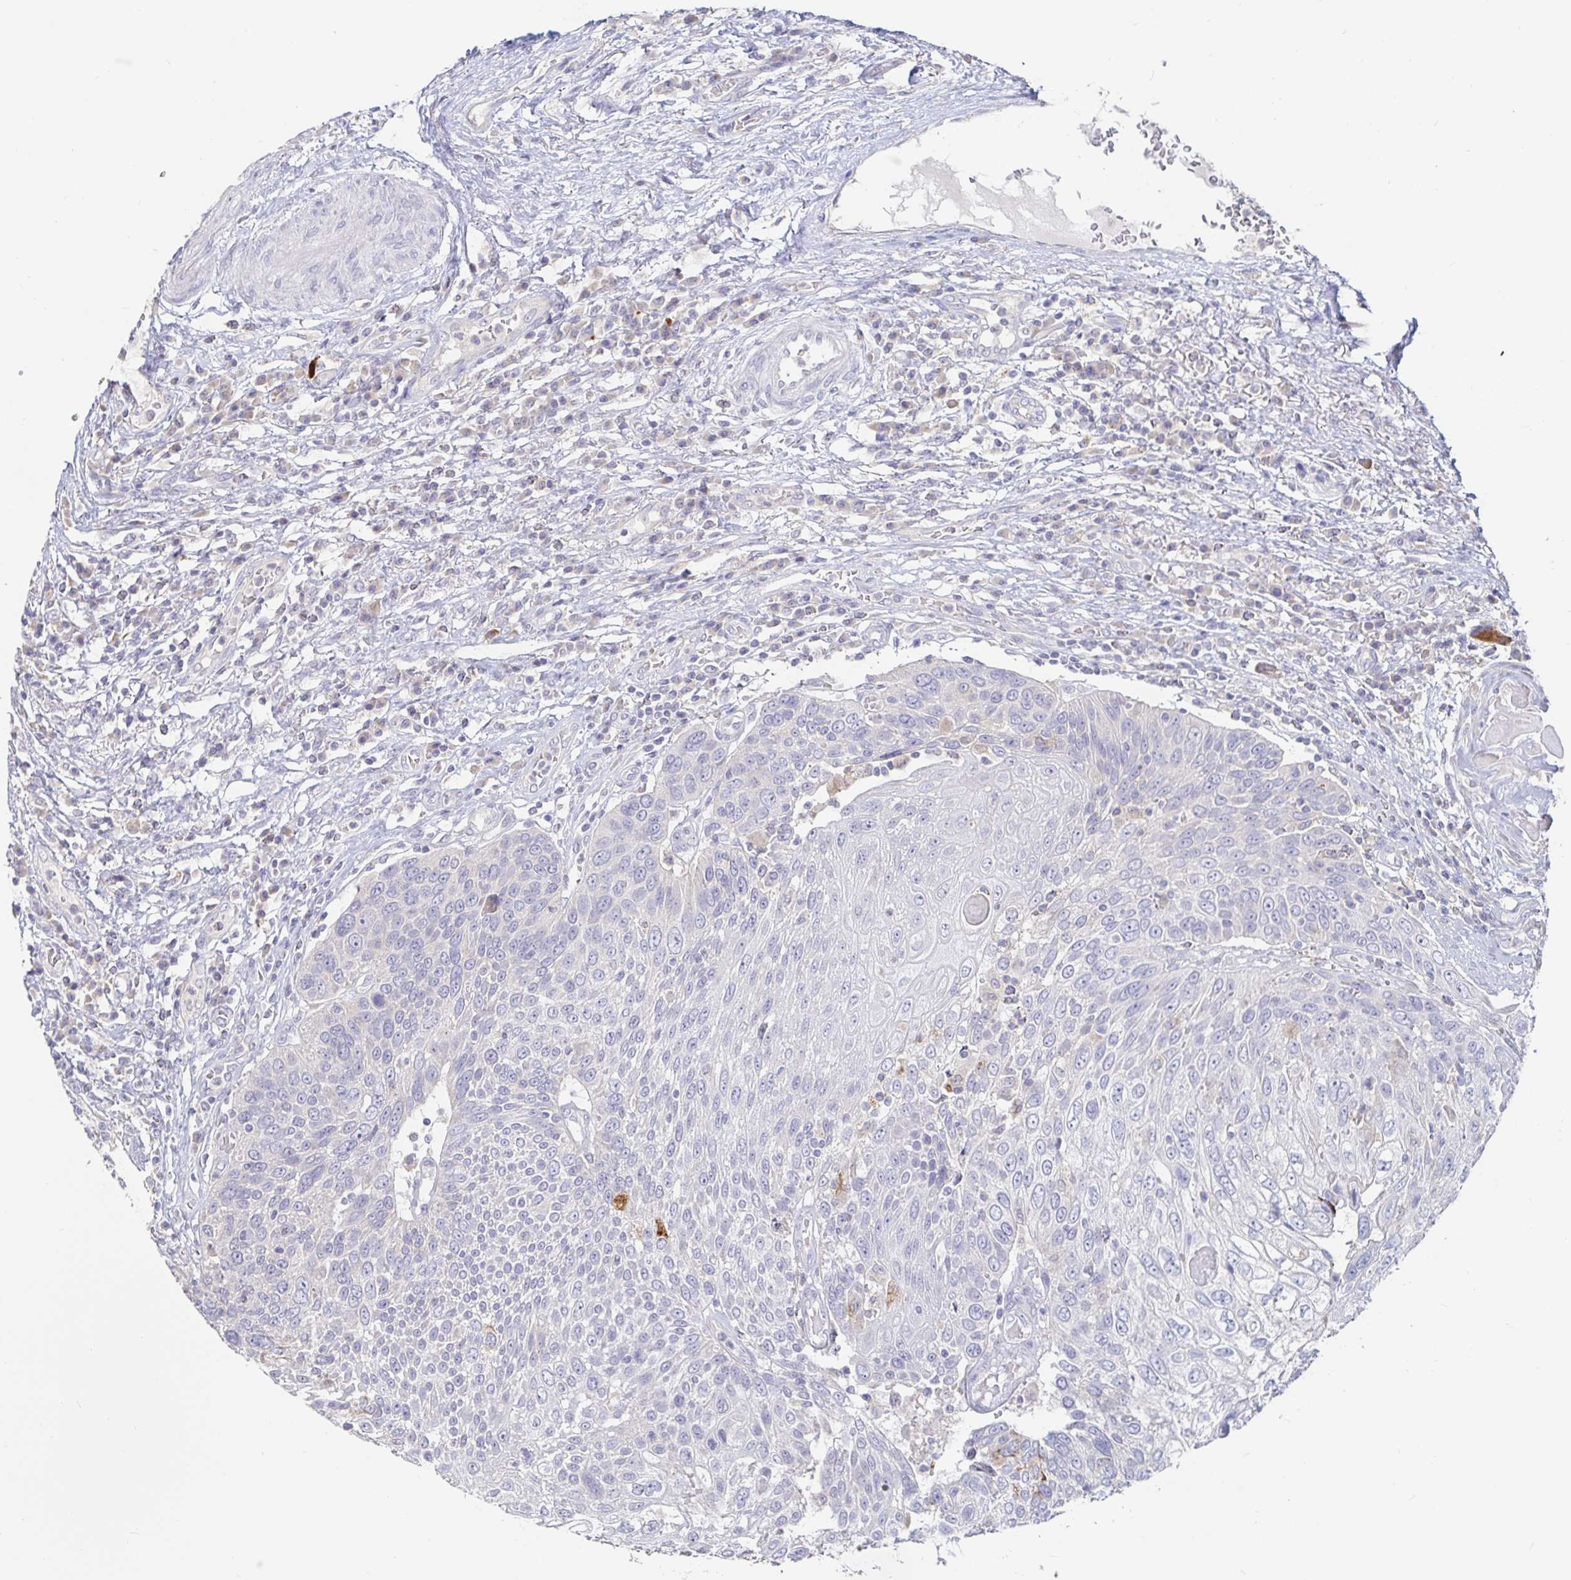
{"staining": {"intensity": "negative", "quantity": "none", "location": "none"}, "tissue": "urothelial cancer", "cell_type": "Tumor cells", "image_type": "cancer", "snomed": [{"axis": "morphology", "description": "Urothelial carcinoma, High grade"}, {"axis": "topography", "description": "Urinary bladder"}], "caption": "There is no significant staining in tumor cells of urothelial cancer.", "gene": "SPPL3", "patient": {"sex": "female", "age": 70}}